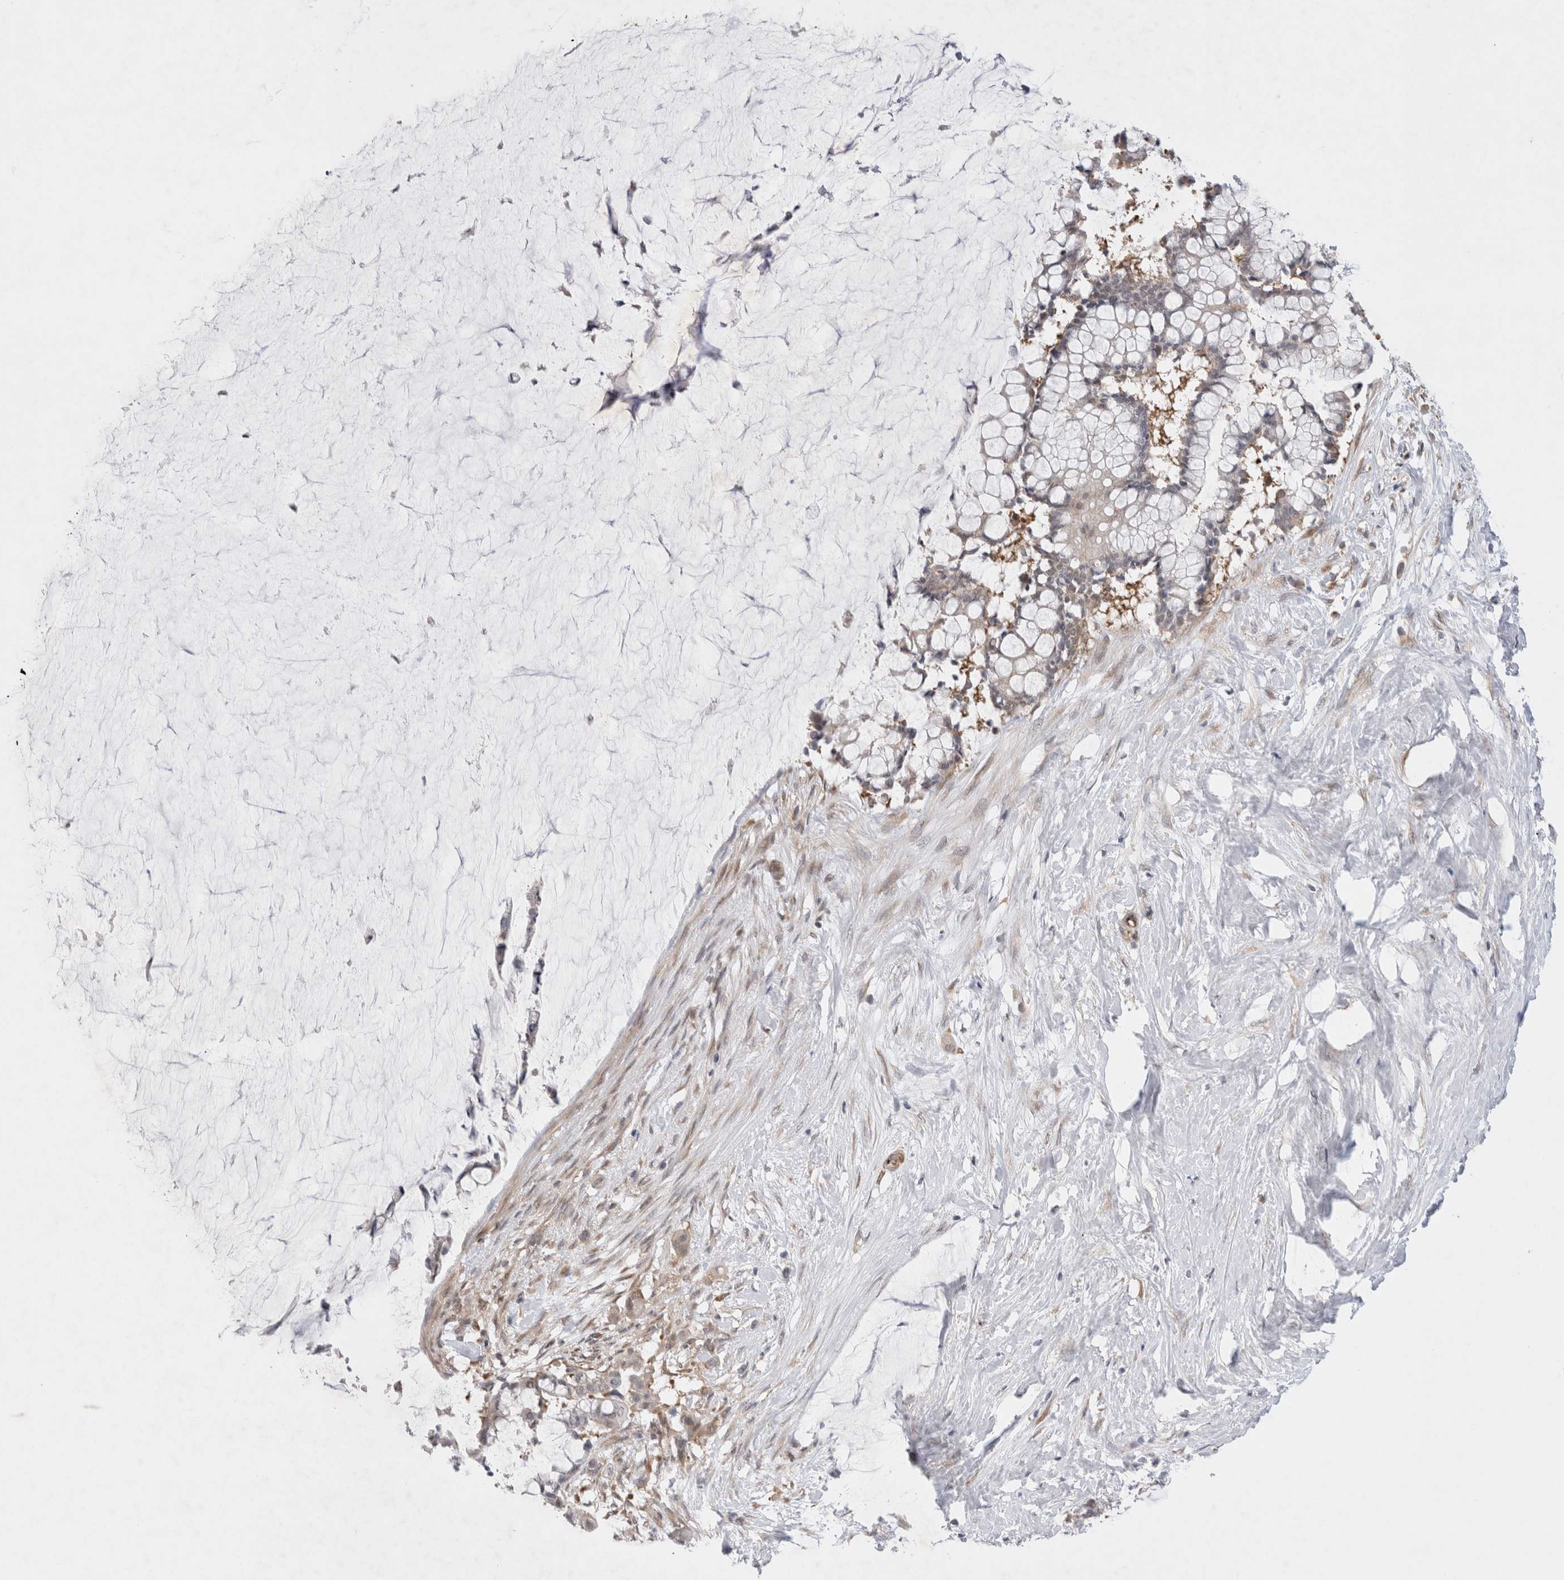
{"staining": {"intensity": "weak", "quantity": "<25%", "location": "cytoplasmic/membranous"}, "tissue": "pancreatic cancer", "cell_type": "Tumor cells", "image_type": "cancer", "snomed": [{"axis": "morphology", "description": "Adenocarcinoma, NOS"}, {"axis": "topography", "description": "Pancreas"}], "caption": "DAB (3,3'-diaminobenzidine) immunohistochemical staining of adenocarcinoma (pancreatic) shows no significant staining in tumor cells.", "gene": "EIF3E", "patient": {"sex": "male", "age": 41}}